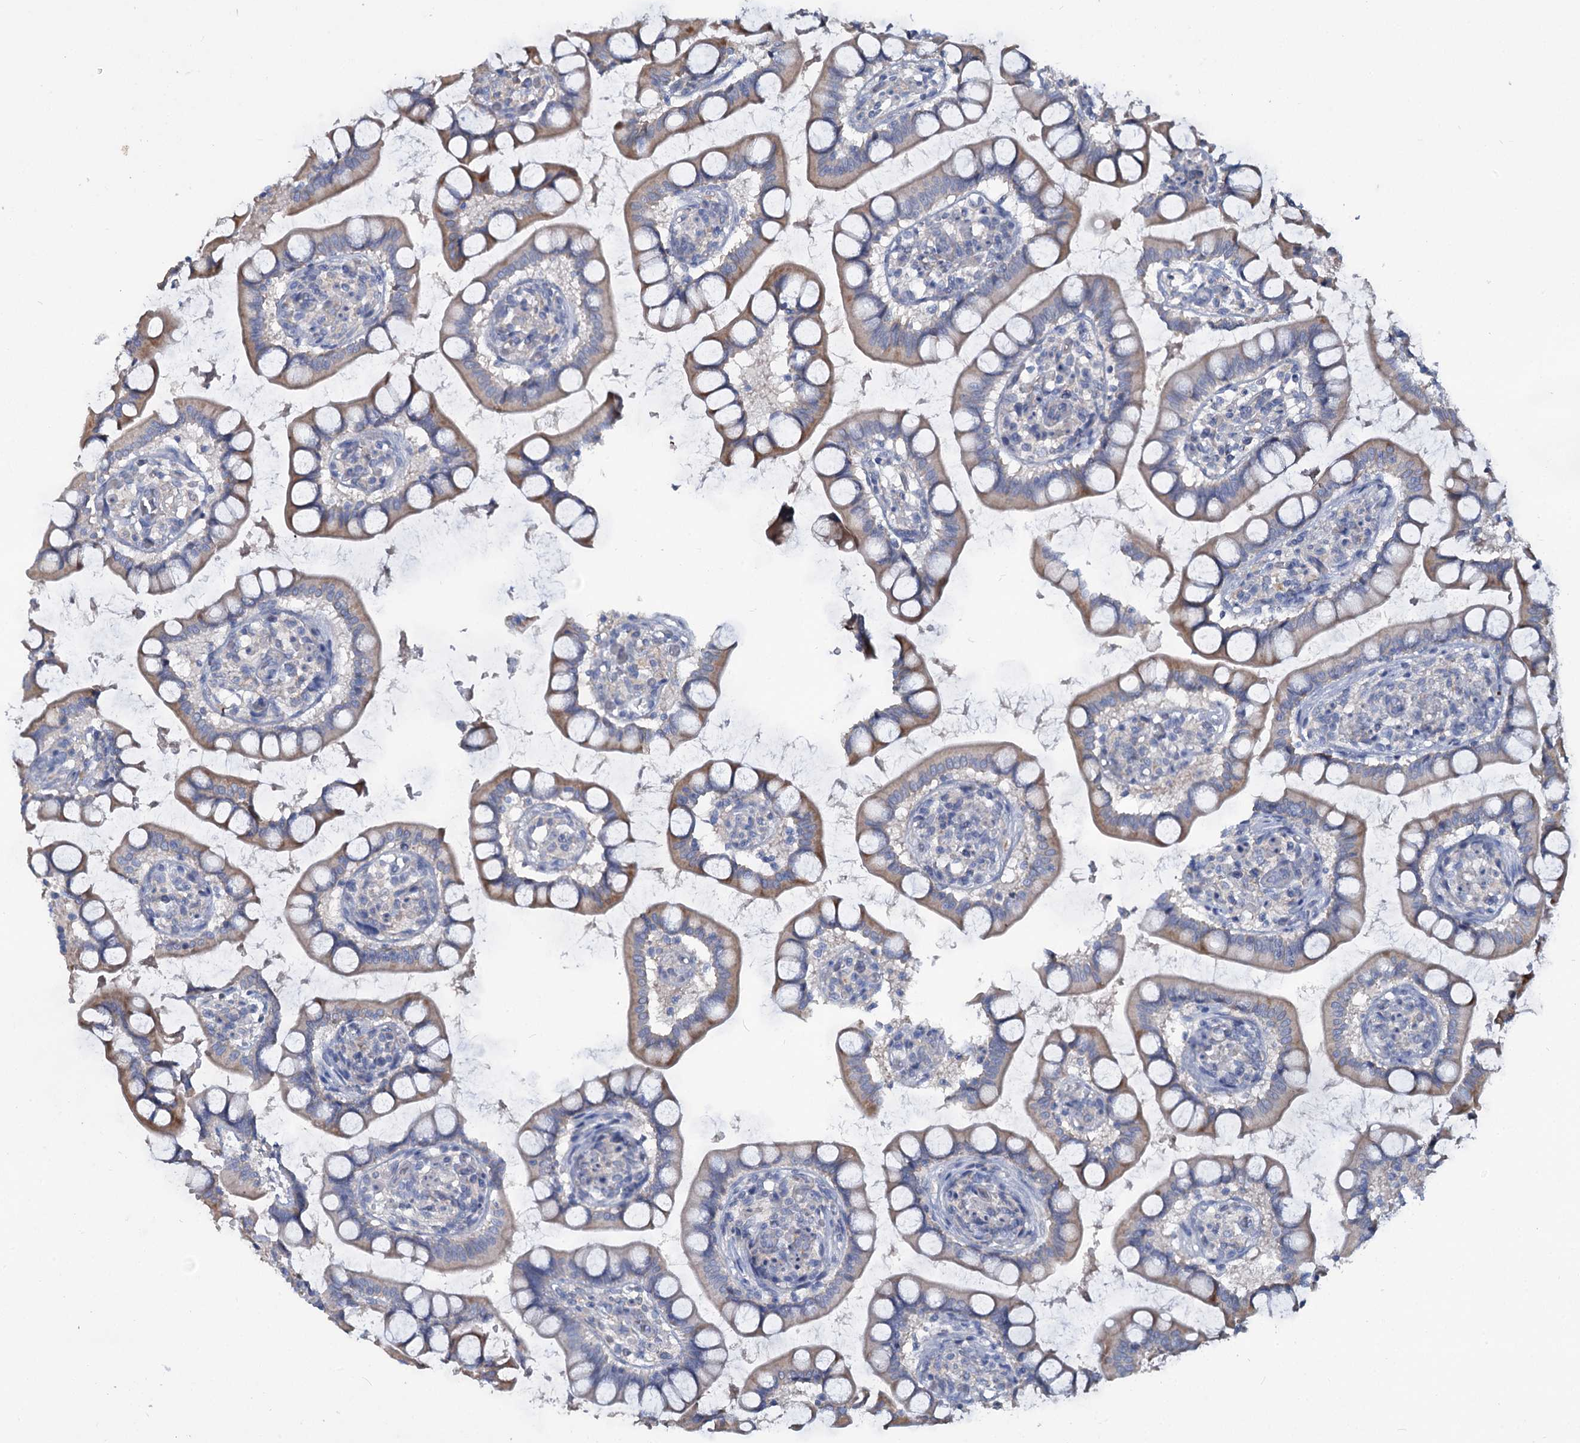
{"staining": {"intensity": "moderate", "quantity": "25%-75%", "location": "cytoplasmic/membranous"}, "tissue": "small intestine", "cell_type": "Glandular cells", "image_type": "normal", "snomed": [{"axis": "morphology", "description": "Normal tissue, NOS"}, {"axis": "topography", "description": "Small intestine"}], "caption": "Protein expression by IHC displays moderate cytoplasmic/membranous positivity in approximately 25%-75% of glandular cells in normal small intestine. (Stains: DAB in brown, nuclei in blue, Microscopy: brightfield microscopy at high magnification).", "gene": "URAD", "patient": {"sex": "male", "age": 52}}